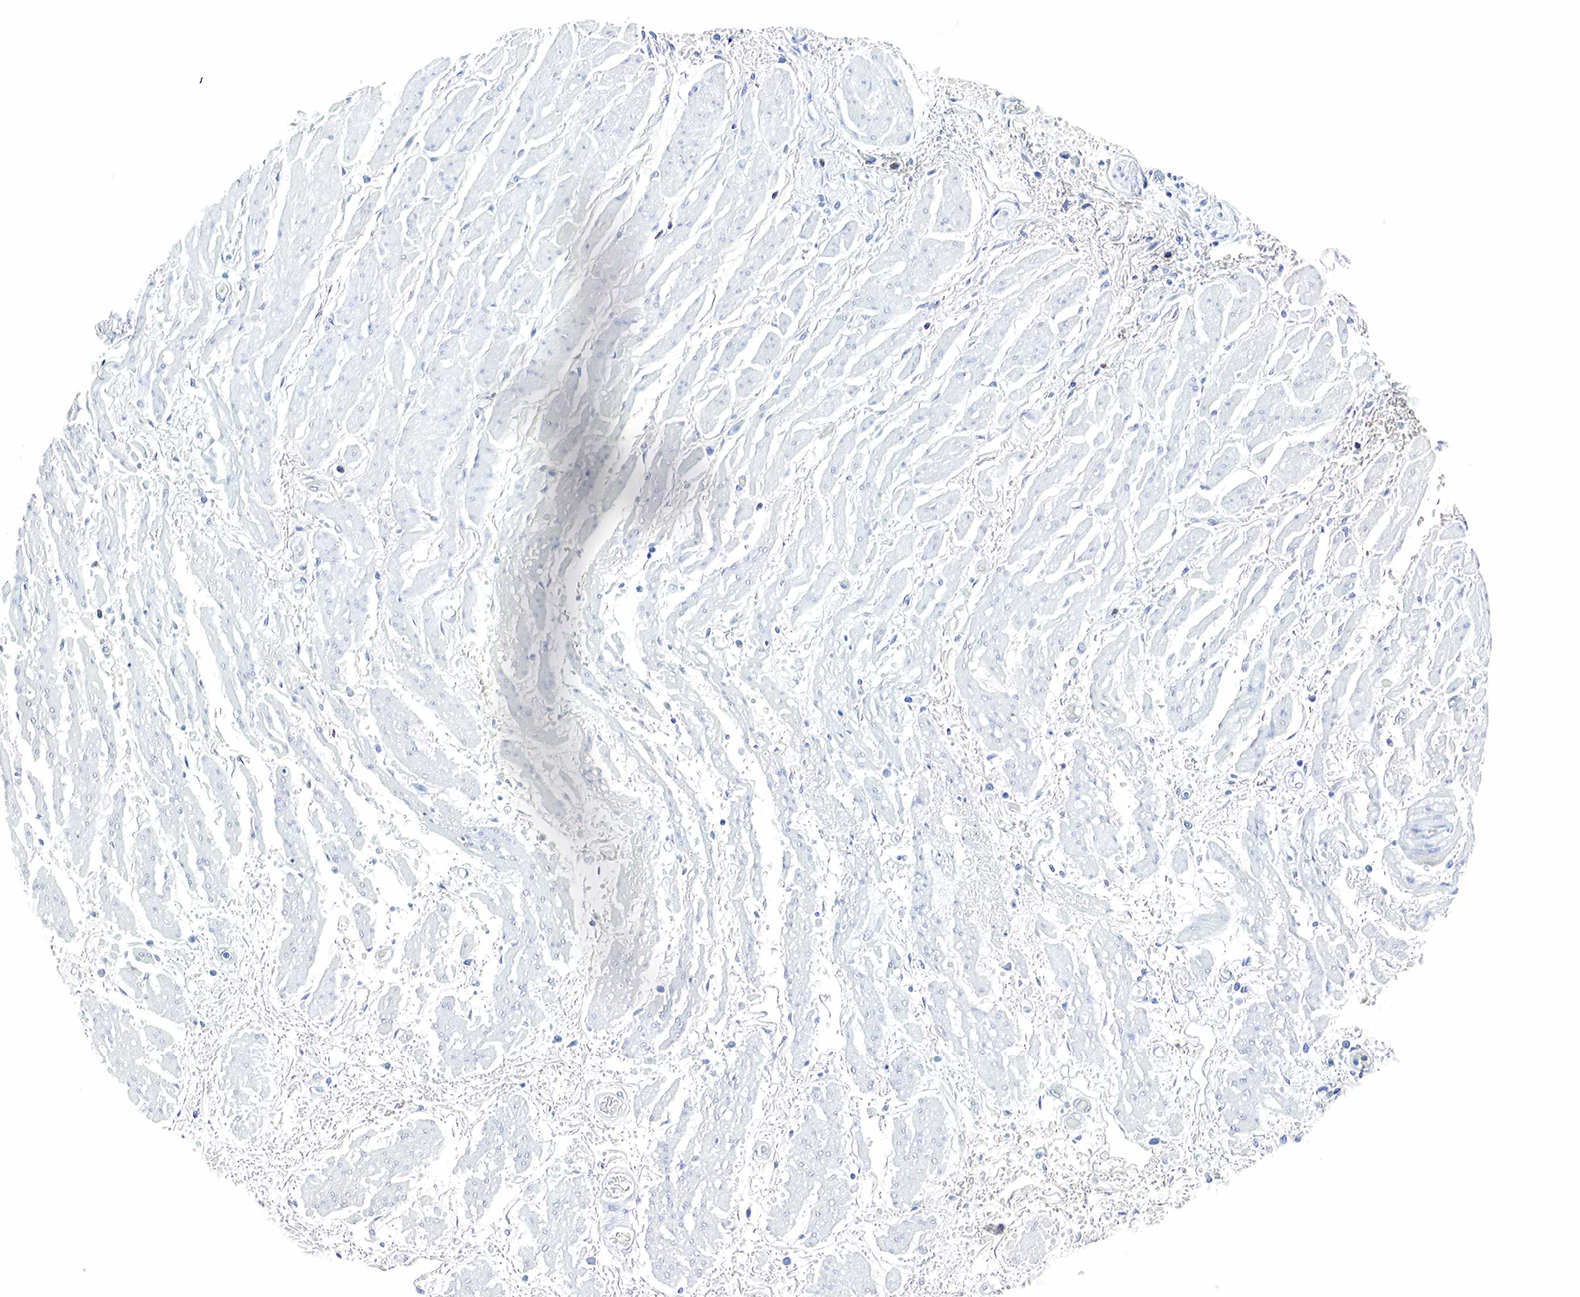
{"staining": {"intensity": "negative", "quantity": "none", "location": "none"}, "tissue": "liver cancer", "cell_type": "Tumor cells", "image_type": "cancer", "snomed": [{"axis": "morphology", "description": "Cholangiocarcinoma"}, {"axis": "topography", "description": "Liver"}], "caption": "Tumor cells are negative for brown protein staining in liver cancer. The staining is performed using DAB brown chromogen with nuclei counter-stained in using hematoxylin.", "gene": "GAST", "patient": {"sex": "female", "age": 79}}